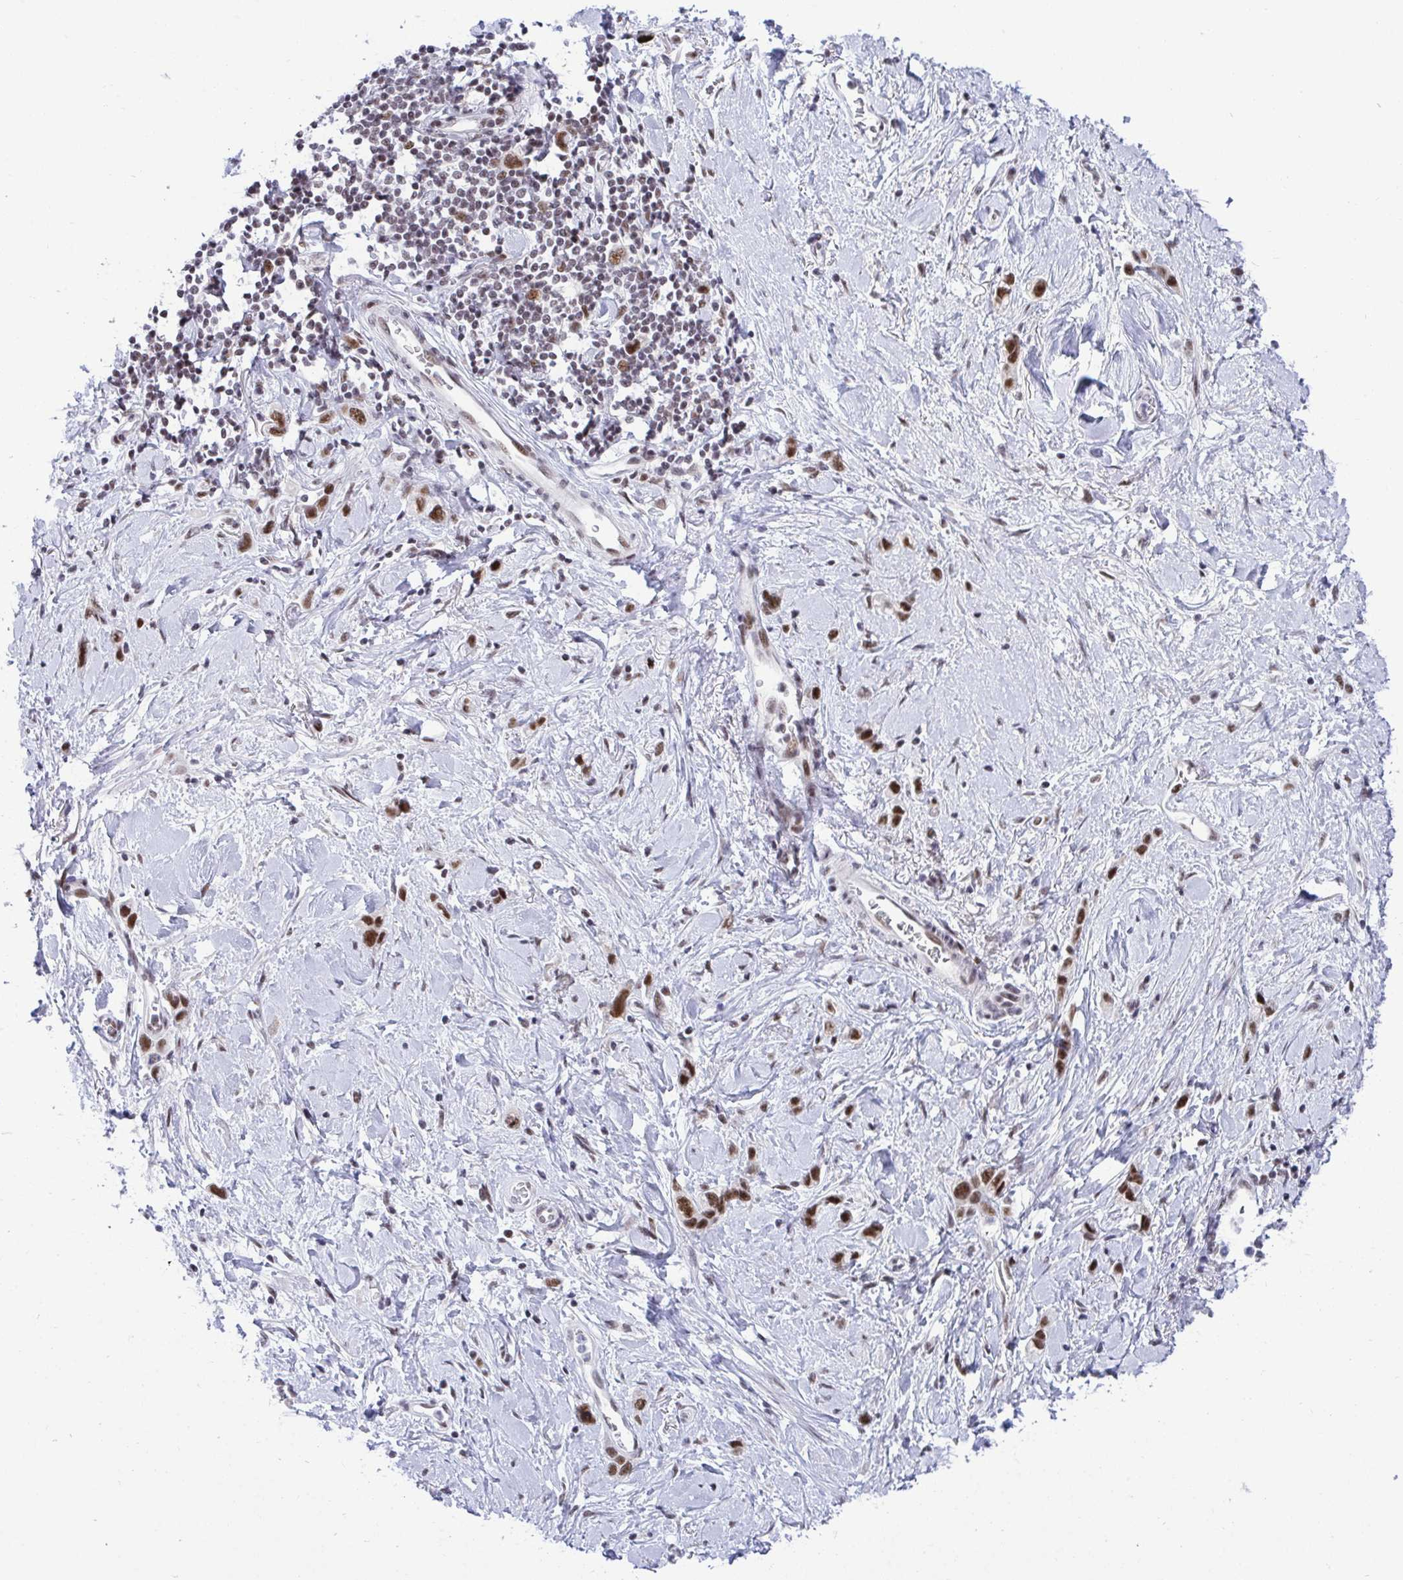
{"staining": {"intensity": "strong", "quantity": ">75%", "location": "nuclear"}, "tissue": "stomach cancer", "cell_type": "Tumor cells", "image_type": "cancer", "snomed": [{"axis": "morphology", "description": "Adenocarcinoma, NOS"}, {"axis": "topography", "description": "Stomach"}], "caption": "Approximately >75% of tumor cells in stomach adenocarcinoma display strong nuclear protein positivity as visualized by brown immunohistochemical staining.", "gene": "WBP11", "patient": {"sex": "female", "age": 65}}